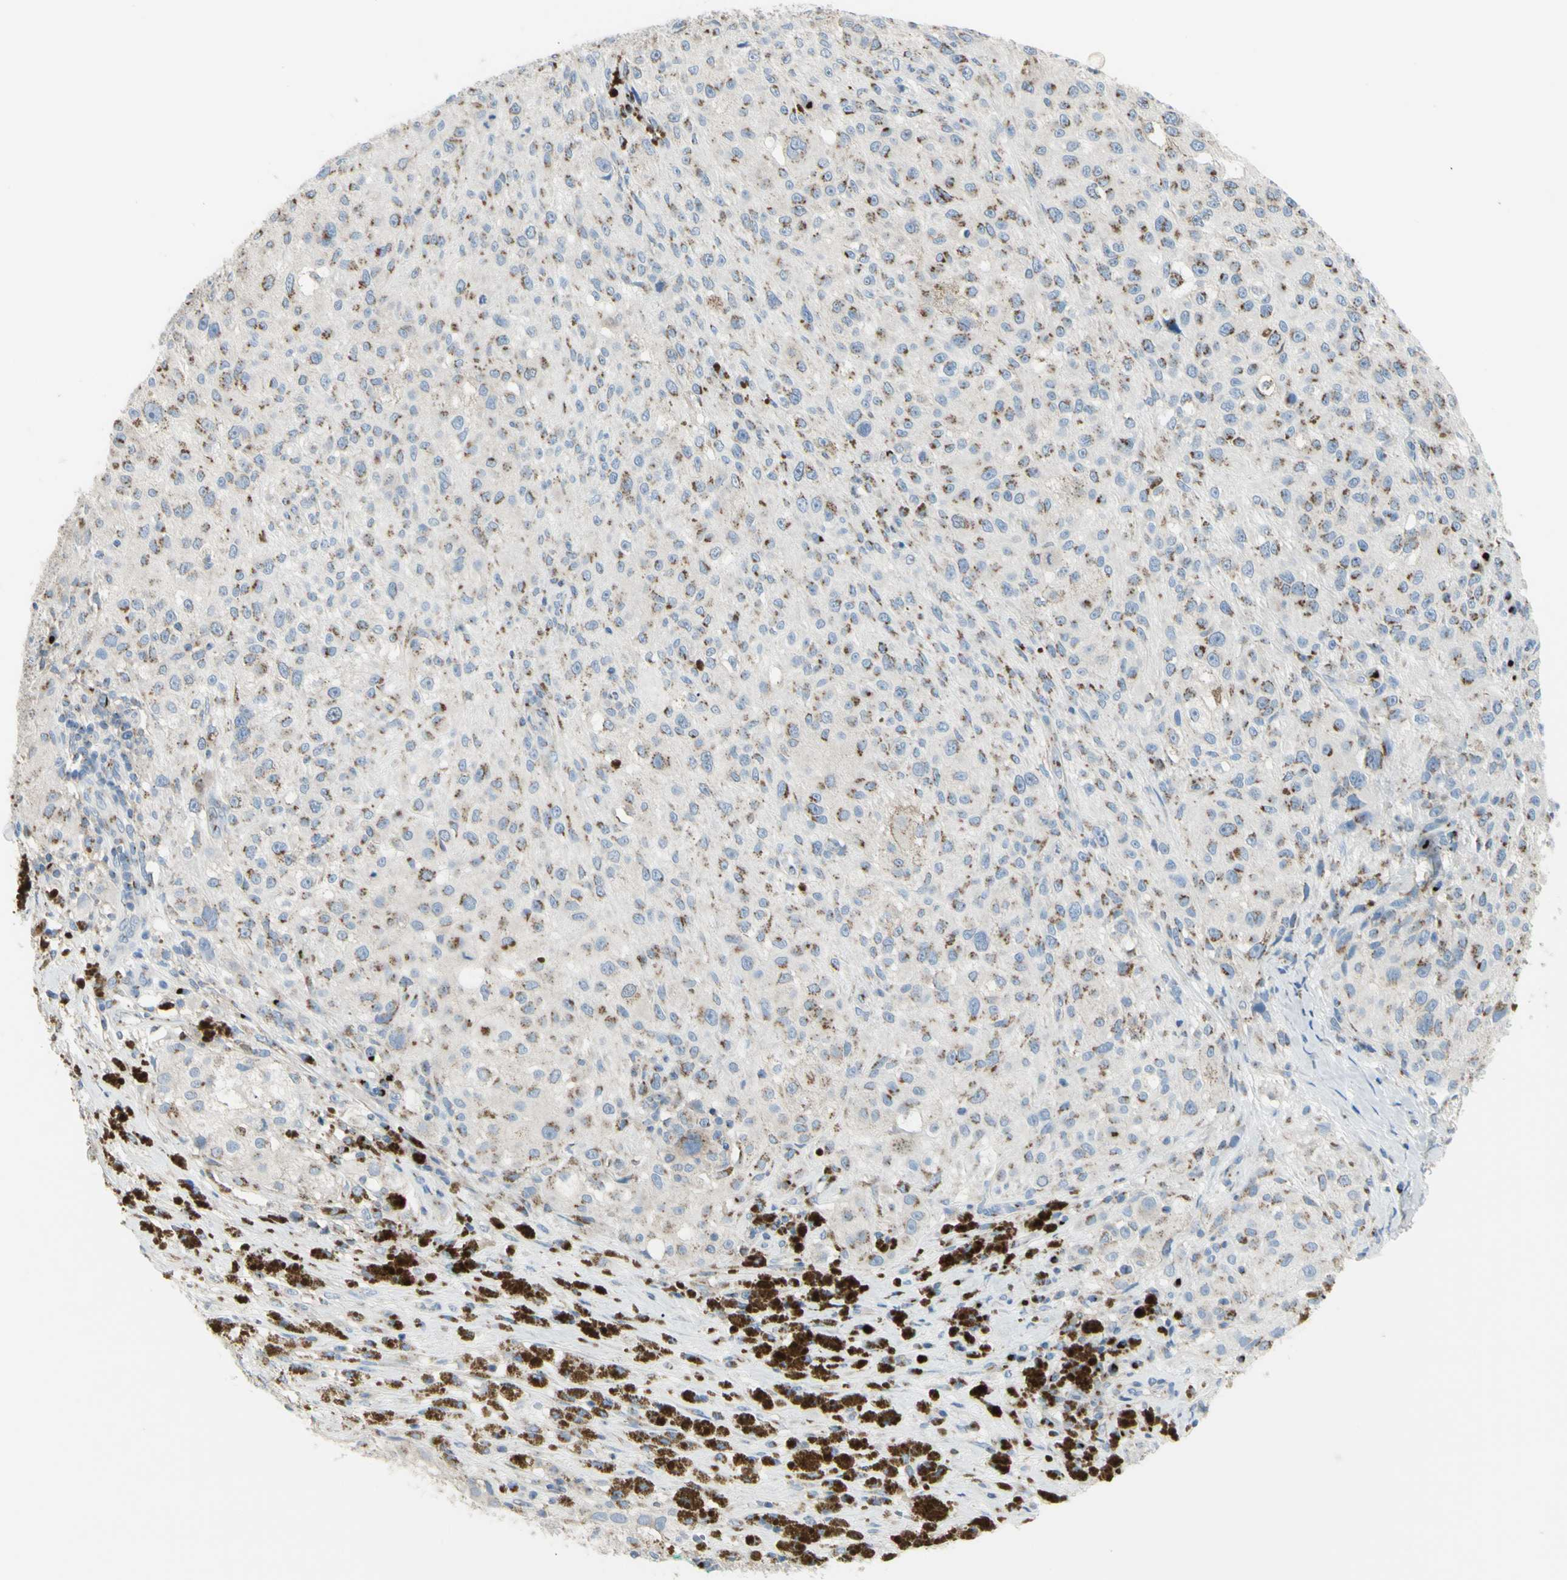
{"staining": {"intensity": "moderate", "quantity": "25%-75%", "location": "cytoplasmic/membranous"}, "tissue": "melanoma", "cell_type": "Tumor cells", "image_type": "cancer", "snomed": [{"axis": "morphology", "description": "Necrosis, NOS"}, {"axis": "morphology", "description": "Malignant melanoma, NOS"}, {"axis": "topography", "description": "Skin"}], "caption": "Protein staining by immunohistochemistry exhibits moderate cytoplasmic/membranous expression in about 25%-75% of tumor cells in melanoma. The staining was performed using DAB (3,3'-diaminobenzidine), with brown indicating positive protein expression. Nuclei are stained blue with hematoxylin.", "gene": "B4GALT3", "patient": {"sex": "female", "age": 87}}